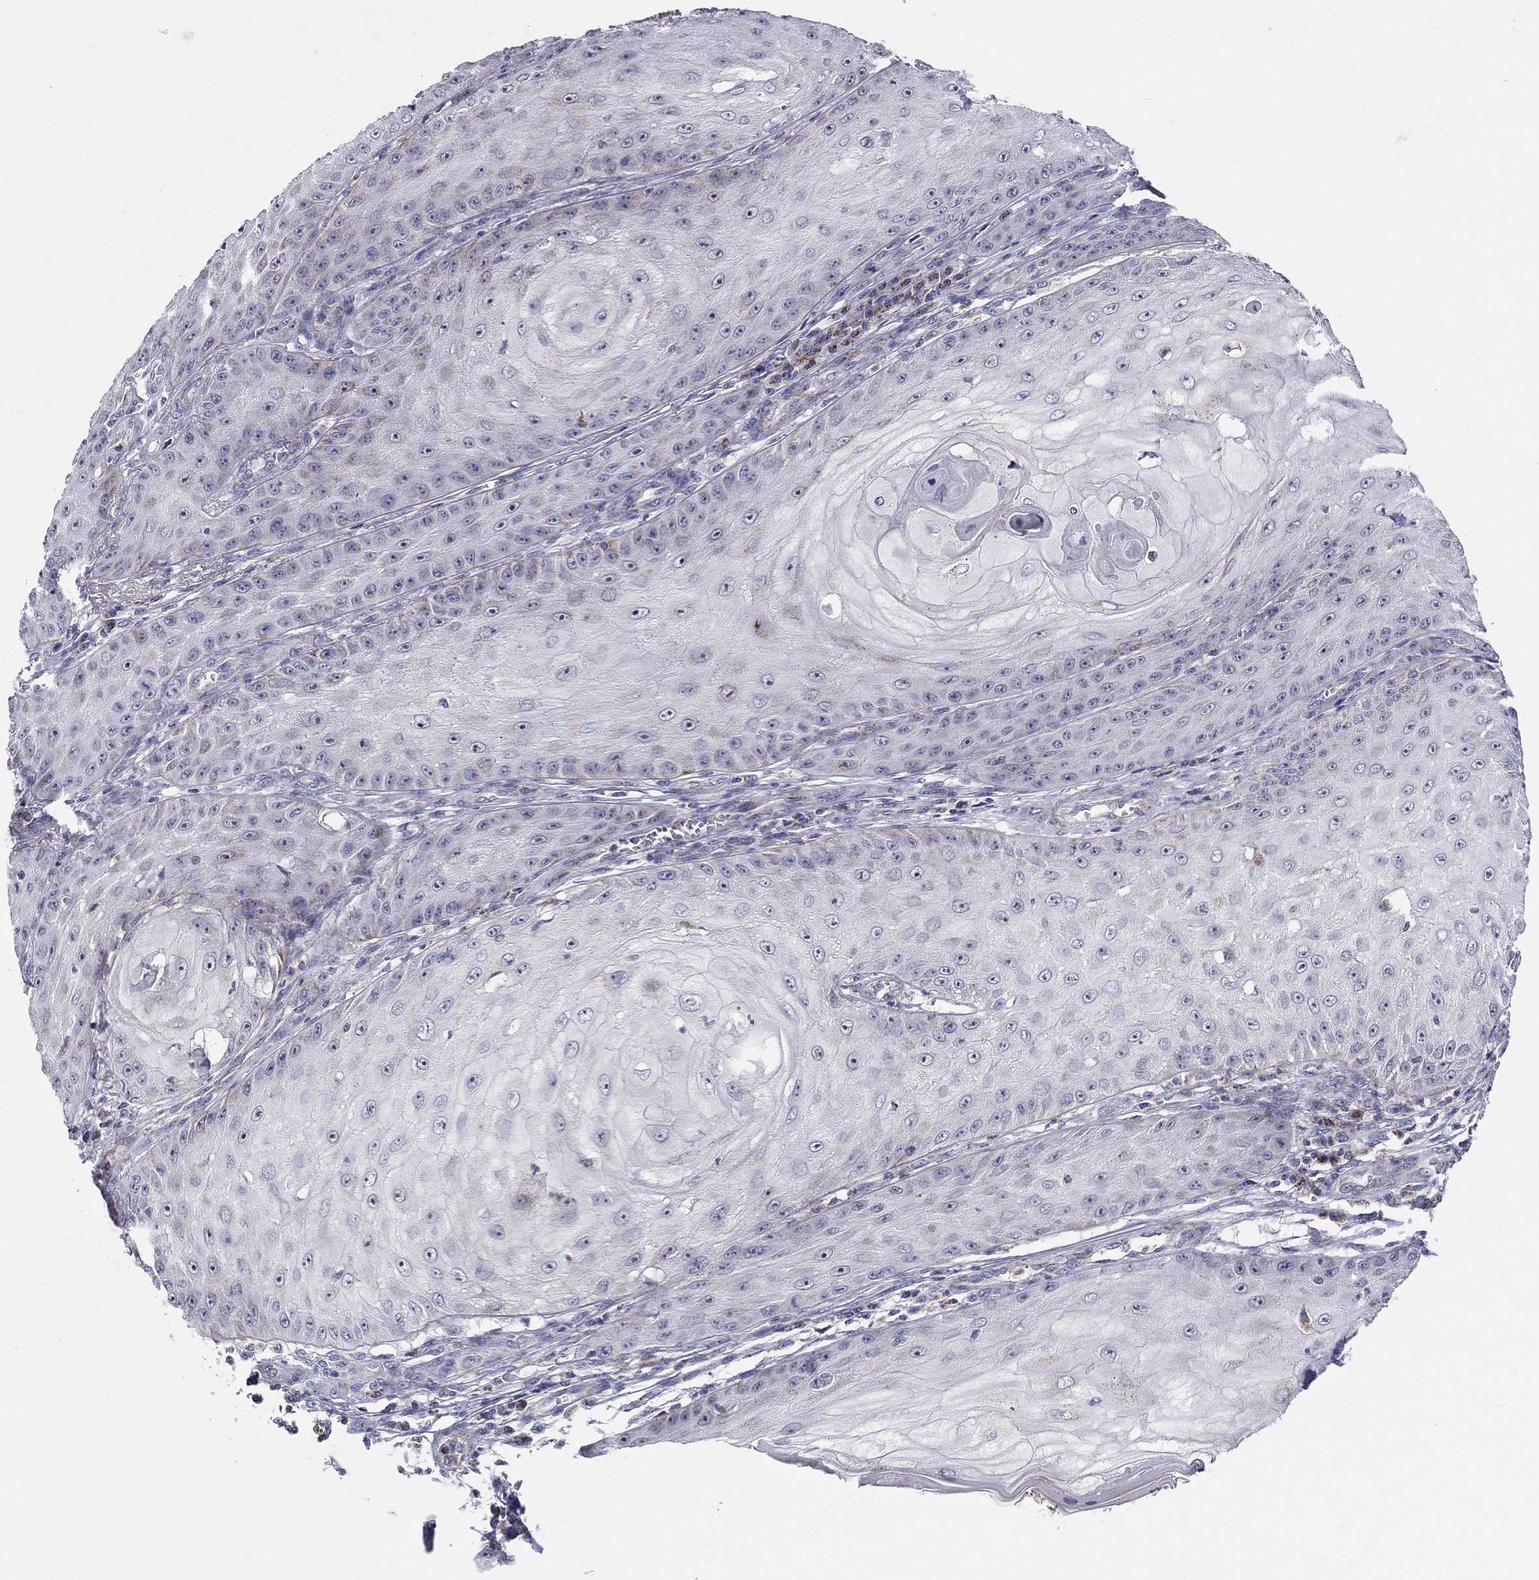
{"staining": {"intensity": "weak", "quantity": "25%-75%", "location": "cytoplasmic/membranous"}, "tissue": "skin cancer", "cell_type": "Tumor cells", "image_type": "cancer", "snomed": [{"axis": "morphology", "description": "Squamous cell carcinoma, NOS"}, {"axis": "topography", "description": "Skin"}], "caption": "Brown immunohistochemical staining in human skin squamous cell carcinoma shows weak cytoplasmic/membranous expression in approximately 25%-75% of tumor cells.", "gene": "HMX2", "patient": {"sex": "male", "age": 70}}